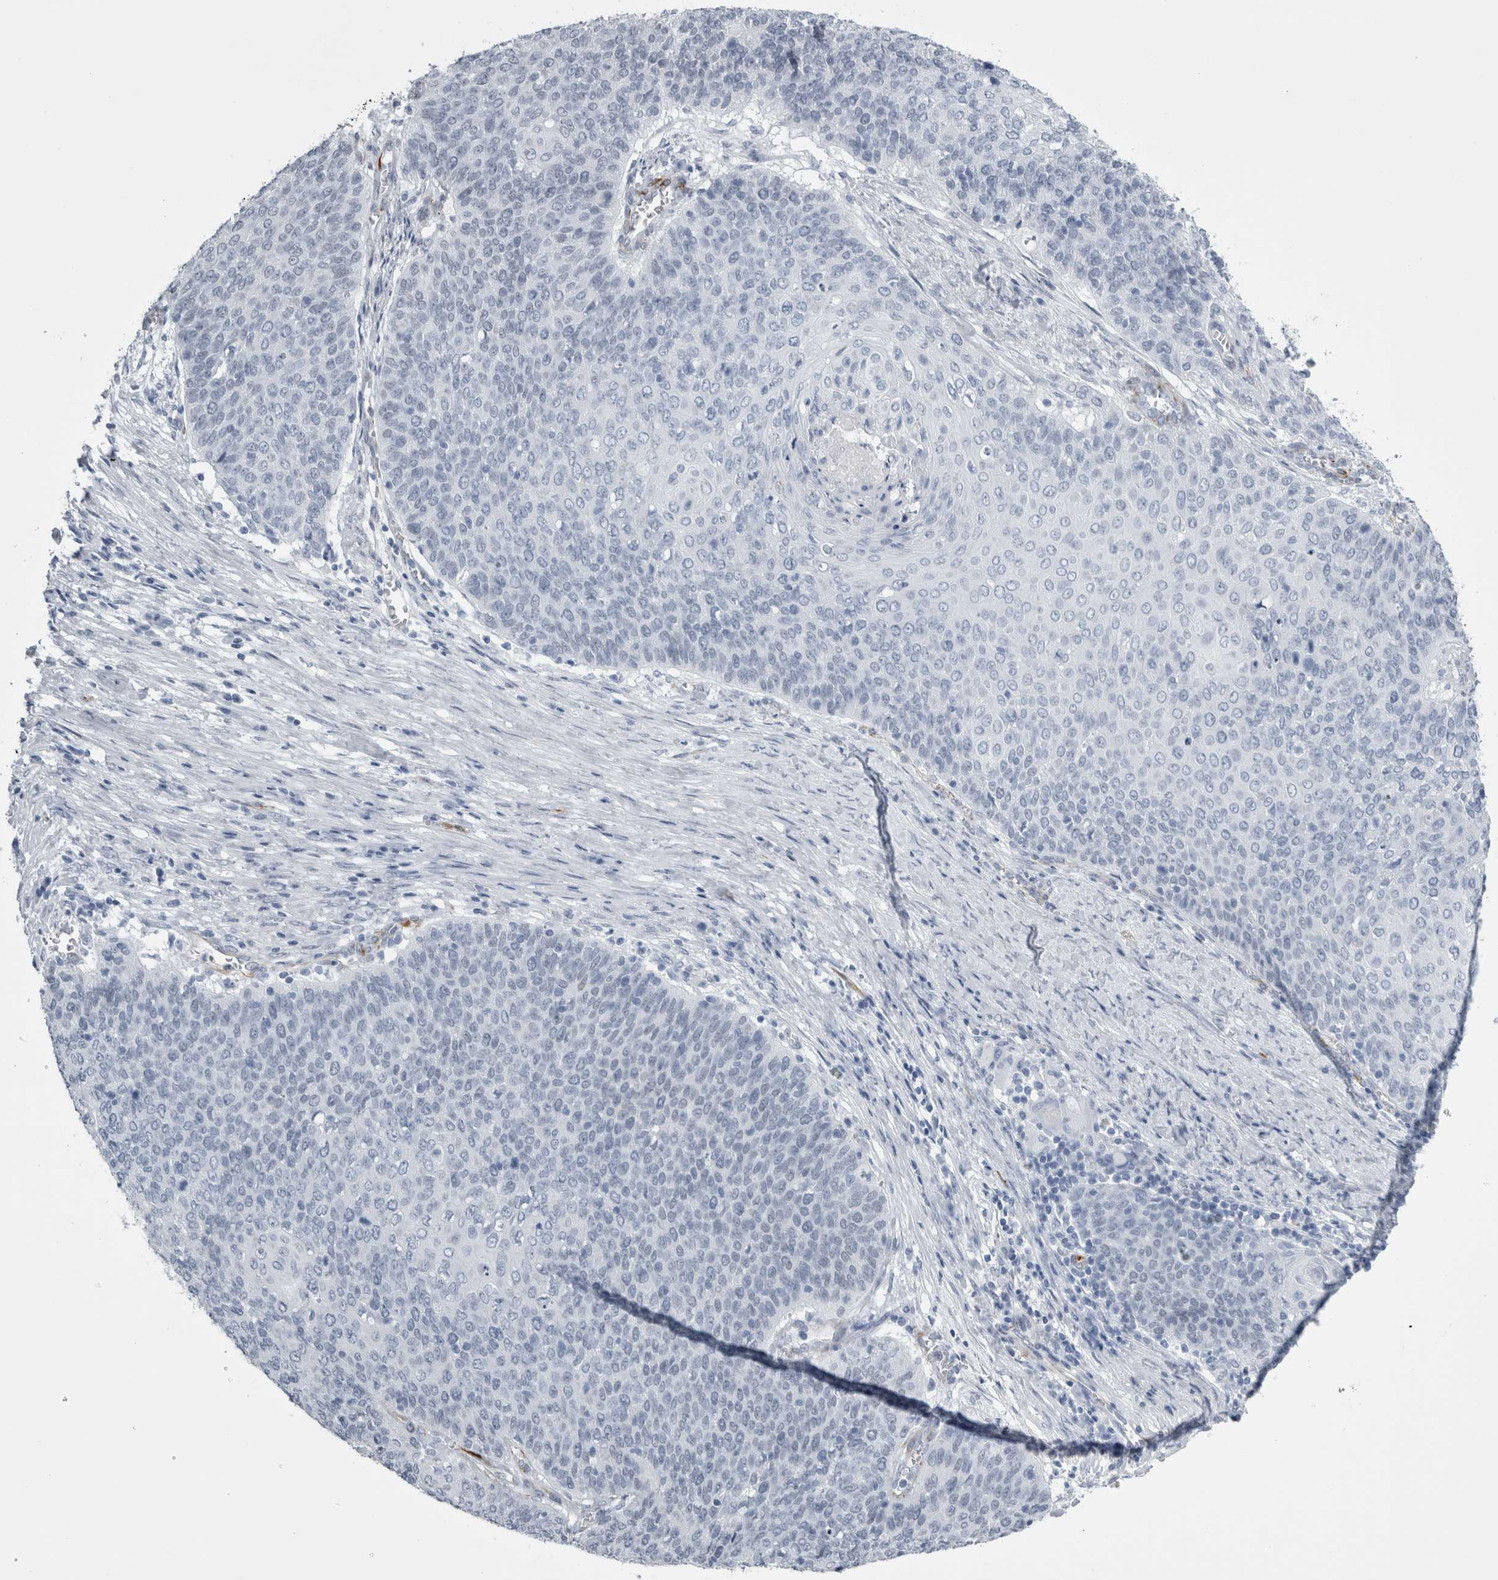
{"staining": {"intensity": "negative", "quantity": "none", "location": "none"}, "tissue": "cervical cancer", "cell_type": "Tumor cells", "image_type": "cancer", "snomed": [{"axis": "morphology", "description": "Squamous cell carcinoma, NOS"}, {"axis": "topography", "description": "Cervix"}], "caption": "Tumor cells are negative for protein expression in human cervical squamous cell carcinoma.", "gene": "VWDE", "patient": {"sex": "female", "age": 39}}